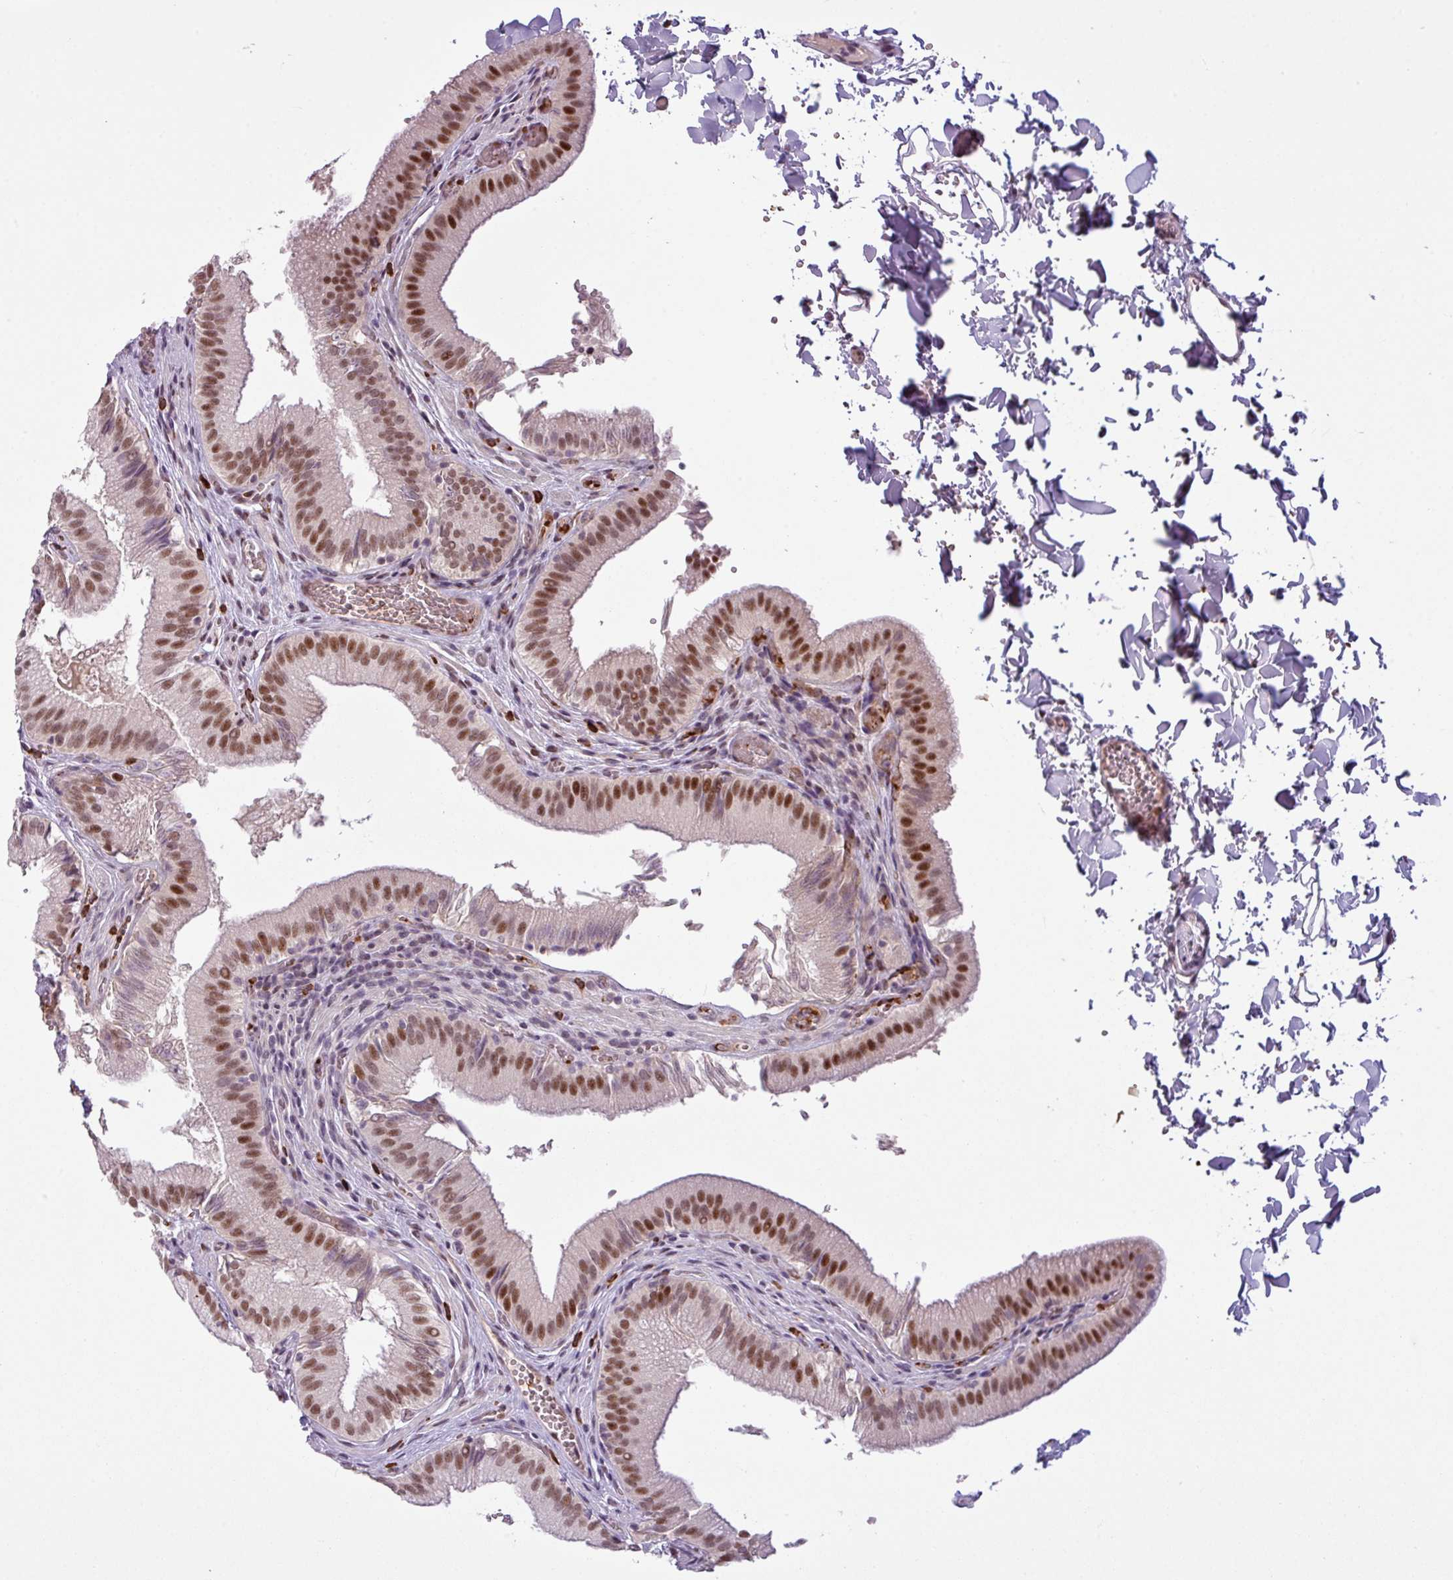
{"staining": {"intensity": "moderate", "quantity": ">75%", "location": "nuclear"}, "tissue": "gallbladder", "cell_type": "Glandular cells", "image_type": "normal", "snomed": [{"axis": "morphology", "description": "Normal tissue, NOS"}, {"axis": "topography", "description": "Gallbladder"}, {"axis": "topography", "description": "Peripheral nerve tissue"}], "caption": "Protein staining displays moderate nuclear positivity in about >75% of glandular cells in benign gallbladder.", "gene": "PRDM5", "patient": {"sex": "male", "age": 17}}